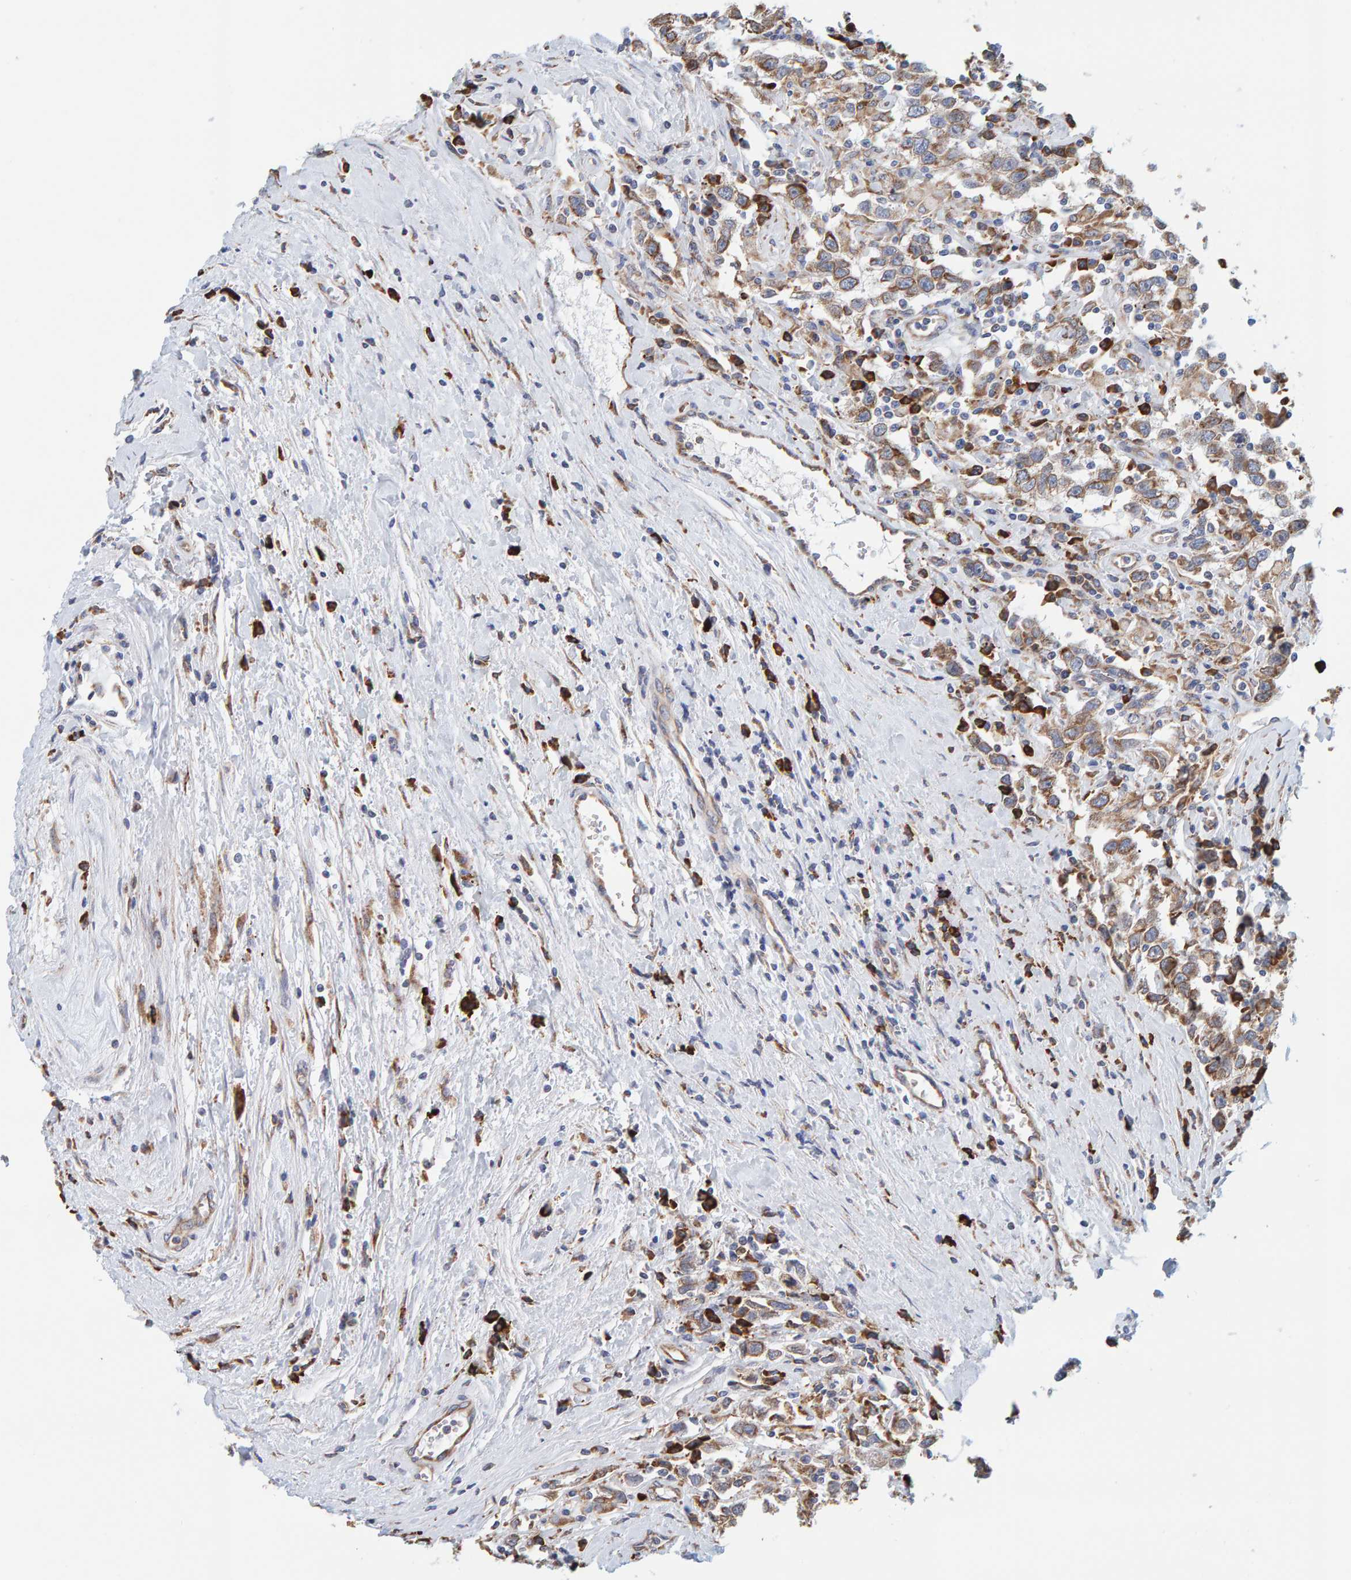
{"staining": {"intensity": "moderate", "quantity": ">75%", "location": "cytoplasmic/membranous"}, "tissue": "testis cancer", "cell_type": "Tumor cells", "image_type": "cancer", "snomed": [{"axis": "morphology", "description": "Seminoma, NOS"}, {"axis": "topography", "description": "Testis"}], "caption": "Immunohistochemistry (IHC) image of neoplastic tissue: testis cancer stained using immunohistochemistry (IHC) displays medium levels of moderate protein expression localized specifically in the cytoplasmic/membranous of tumor cells, appearing as a cytoplasmic/membranous brown color.", "gene": "SGPL1", "patient": {"sex": "male", "age": 41}}